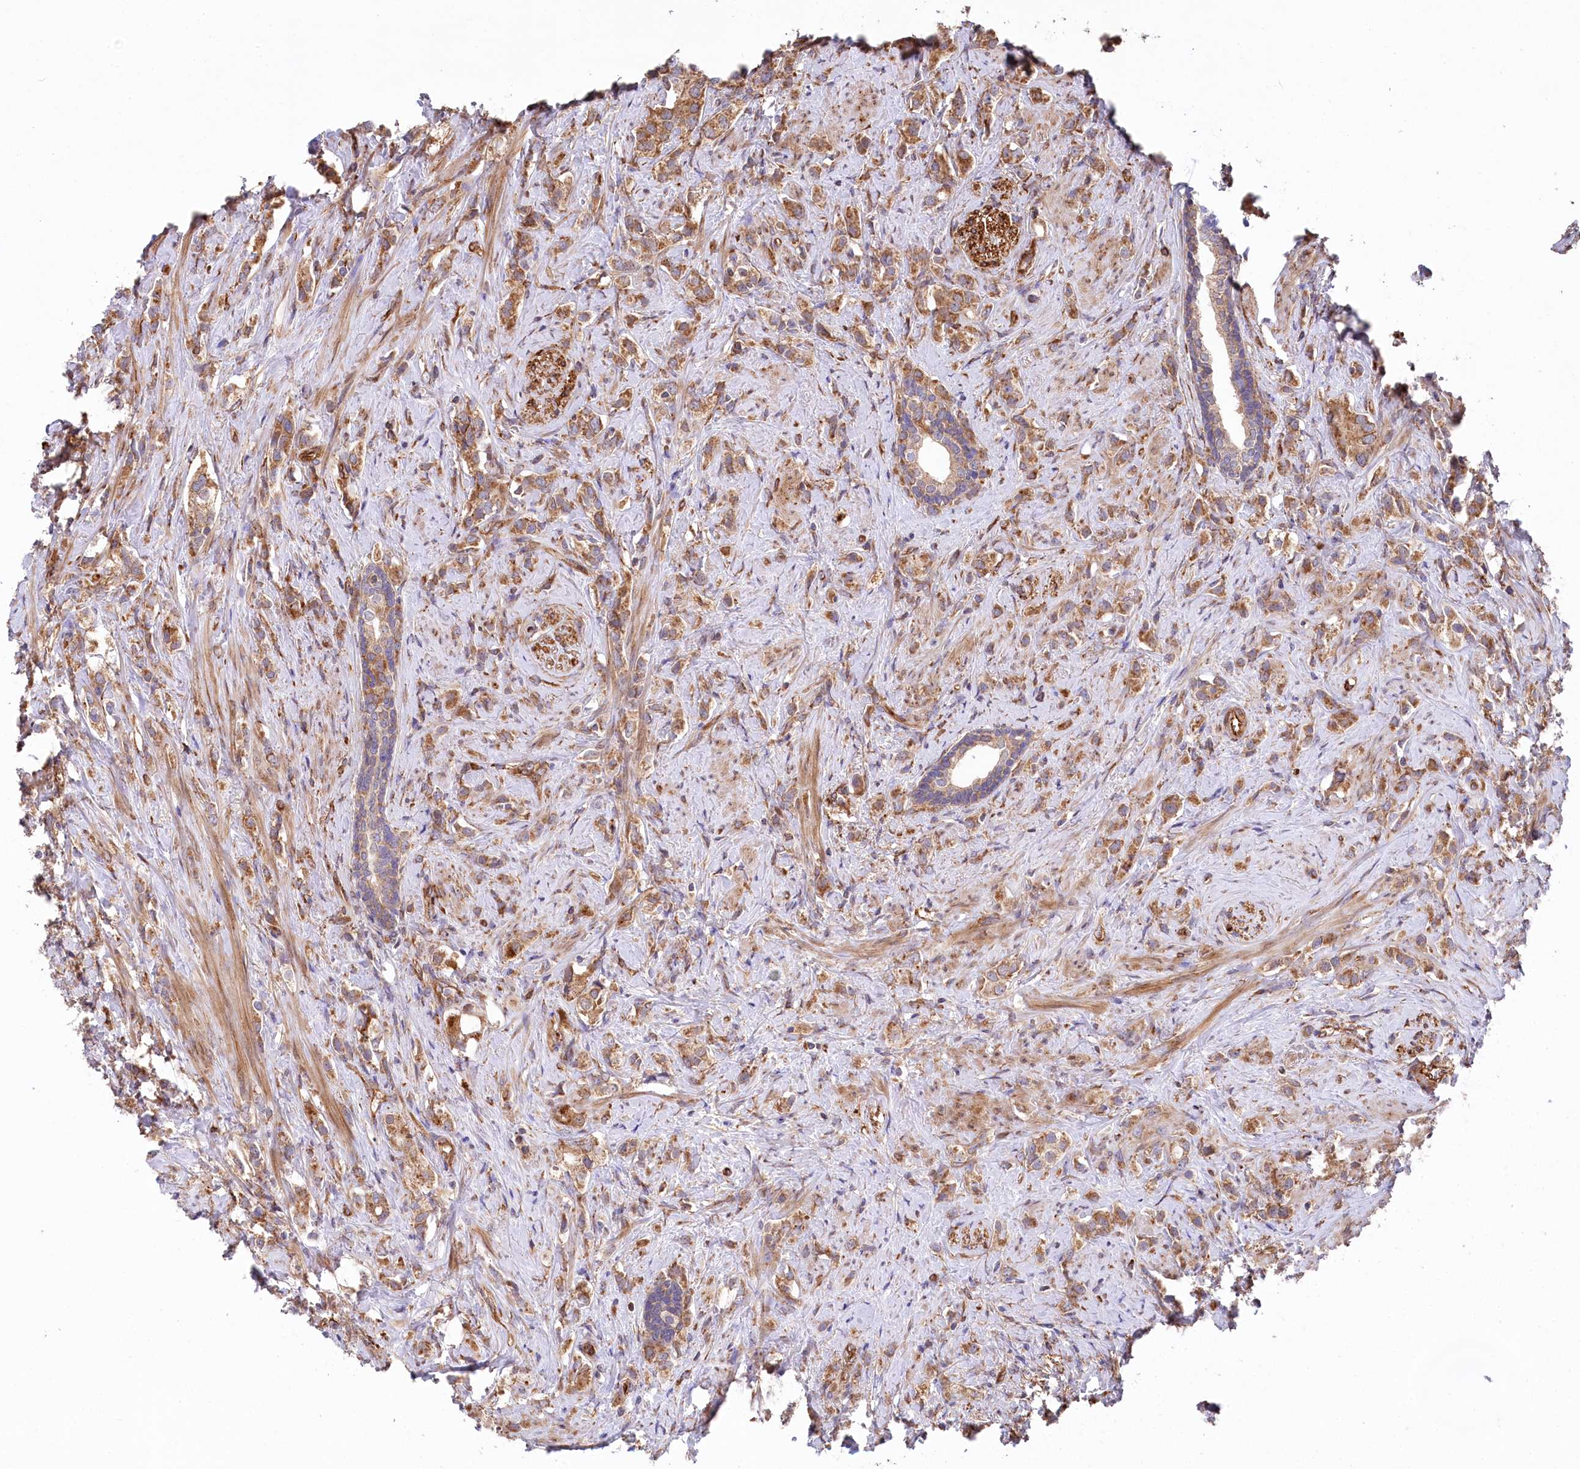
{"staining": {"intensity": "moderate", "quantity": ">75%", "location": "cytoplasmic/membranous"}, "tissue": "prostate cancer", "cell_type": "Tumor cells", "image_type": "cancer", "snomed": [{"axis": "morphology", "description": "Adenocarcinoma, High grade"}, {"axis": "topography", "description": "Prostate"}], "caption": "This micrograph reveals prostate cancer (high-grade adenocarcinoma) stained with IHC to label a protein in brown. The cytoplasmic/membranous of tumor cells show moderate positivity for the protein. Nuclei are counter-stained blue.", "gene": "MTPAP", "patient": {"sex": "male", "age": 63}}